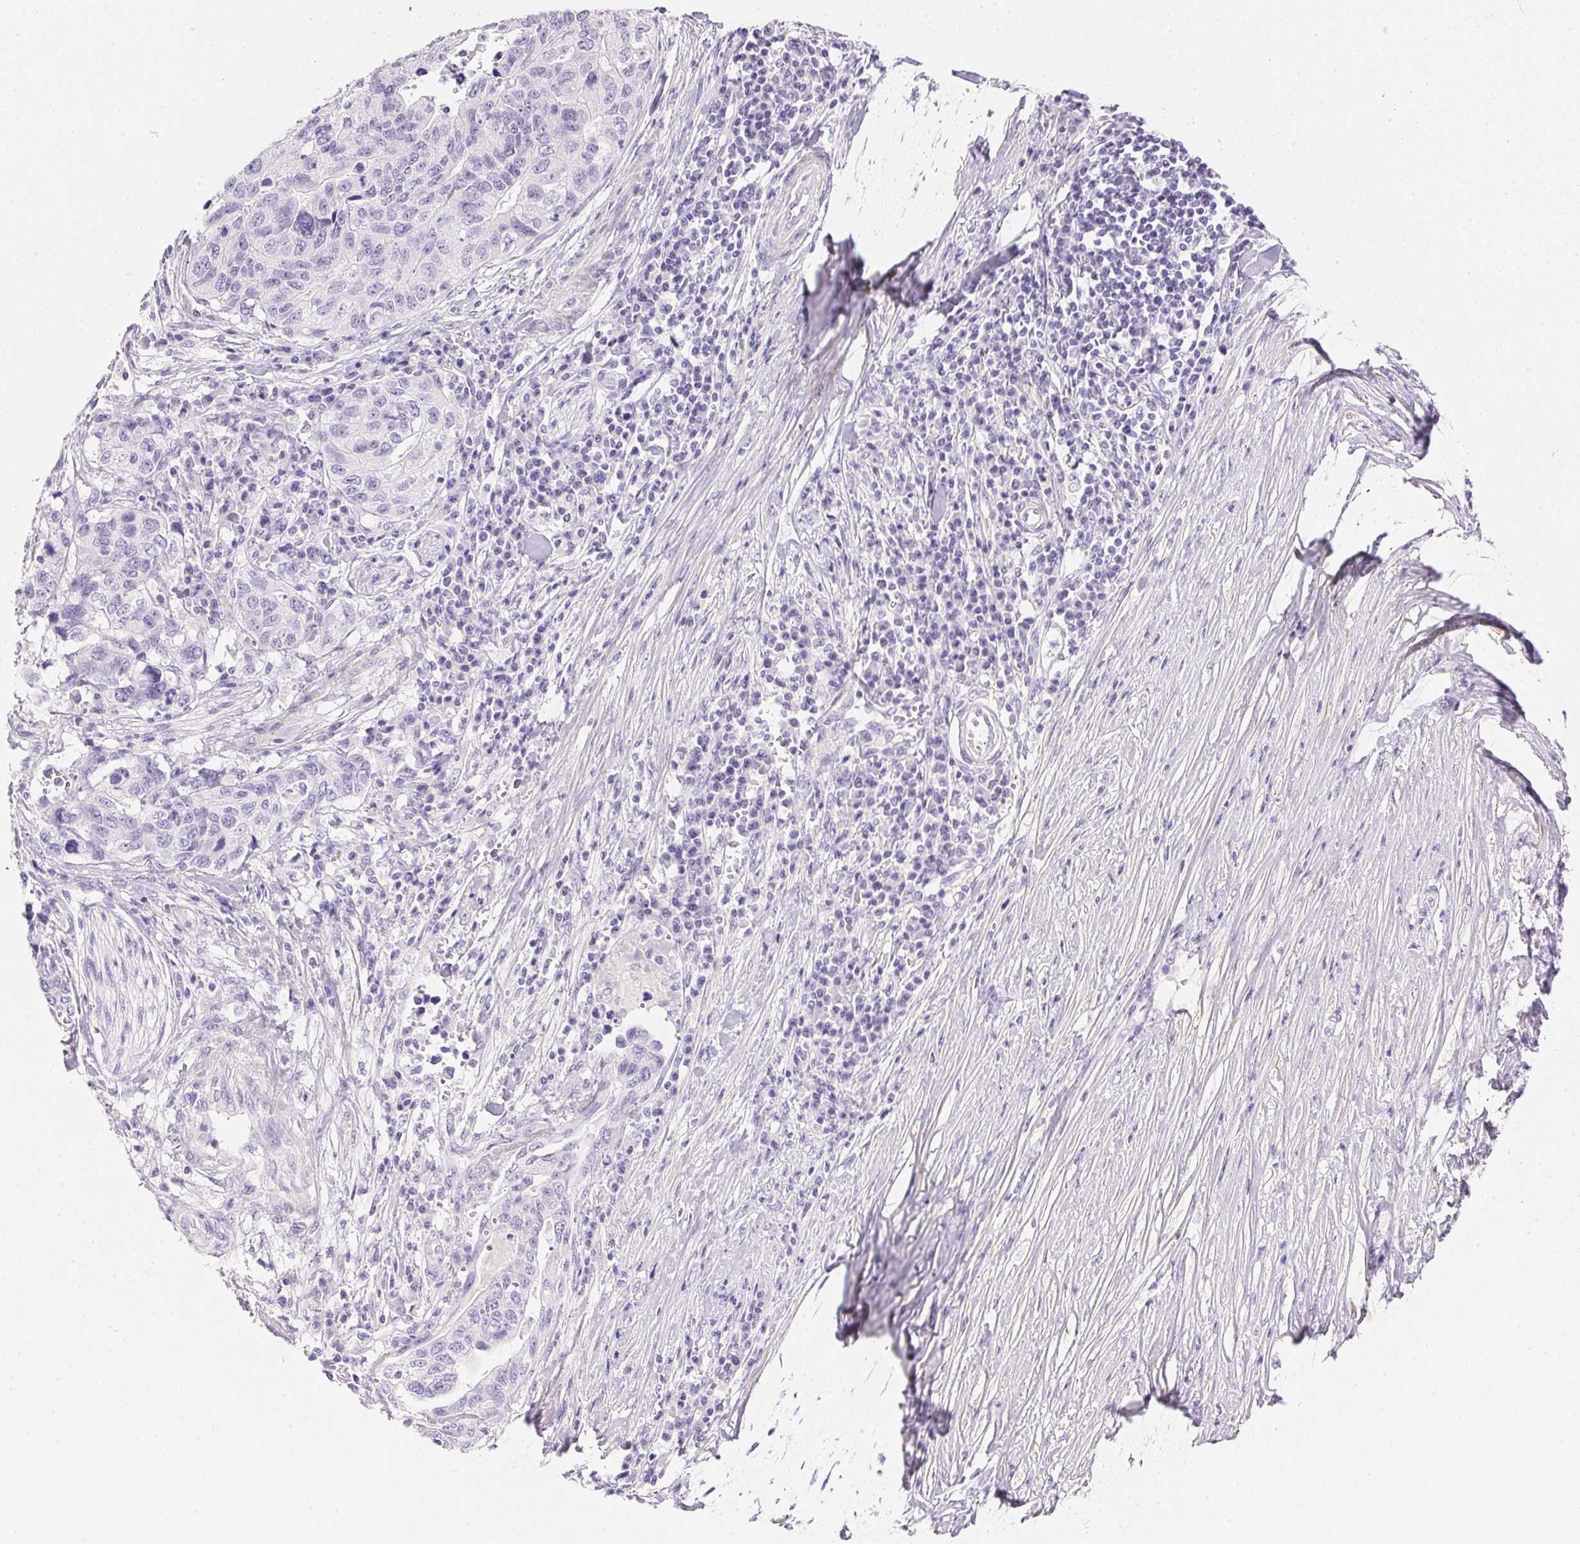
{"staining": {"intensity": "negative", "quantity": "none", "location": "none"}, "tissue": "stomach cancer", "cell_type": "Tumor cells", "image_type": "cancer", "snomed": [{"axis": "morphology", "description": "Adenocarcinoma, NOS"}, {"axis": "topography", "description": "Stomach, upper"}], "caption": "This is an immunohistochemistry (IHC) photomicrograph of human stomach adenocarcinoma. There is no staining in tumor cells.", "gene": "KCNE2", "patient": {"sex": "female", "age": 67}}